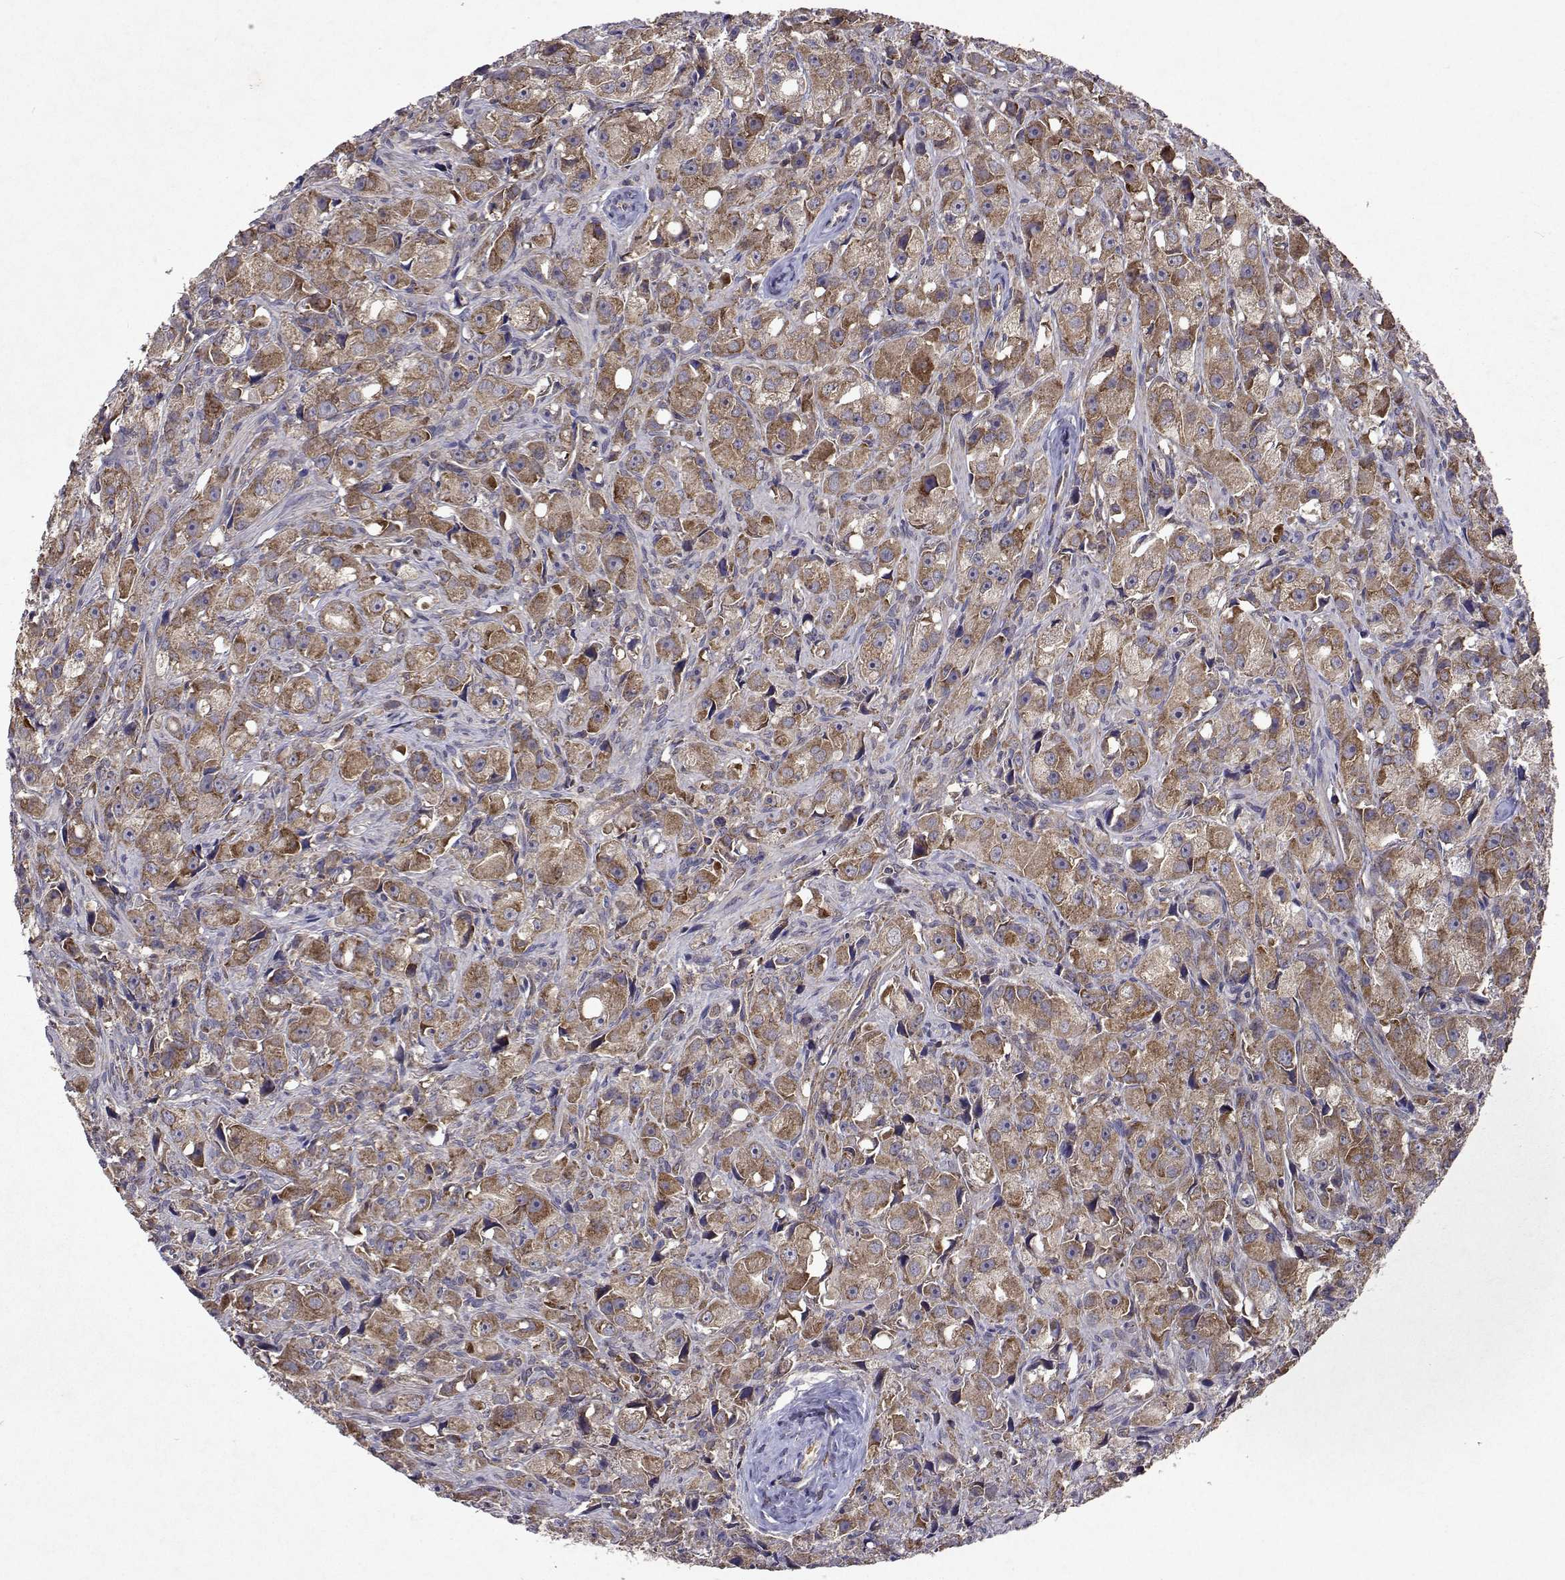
{"staining": {"intensity": "moderate", "quantity": ">75%", "location": "cytoplasmic/membranous"}, "tissue": "prostate cancer", "cell_type": "Tumor cells", "image_type": "cancer", "snomed": [{"axis": "morphology", "description": "Adenocarcinoma, High grade"}, {"axis": "topography", "description": "Prostate"}], "caption": "Immunohistochemistry (IHC) staining of prostate adenocarcinoma (high-grade), which reveals medium levels of moderate cytoplasmic/membranous staining in about >75% of tumor cells indicating moderate cytoplasmic/membranous protein staining. The staining was performed using DAB (3,3'-diaminobenzidine) (brown) for protein detection and nuclei were counterstained in hematoxylin (blue).", "gene": "TARBP2", "patient": {"sex": "male", "age": 75}}